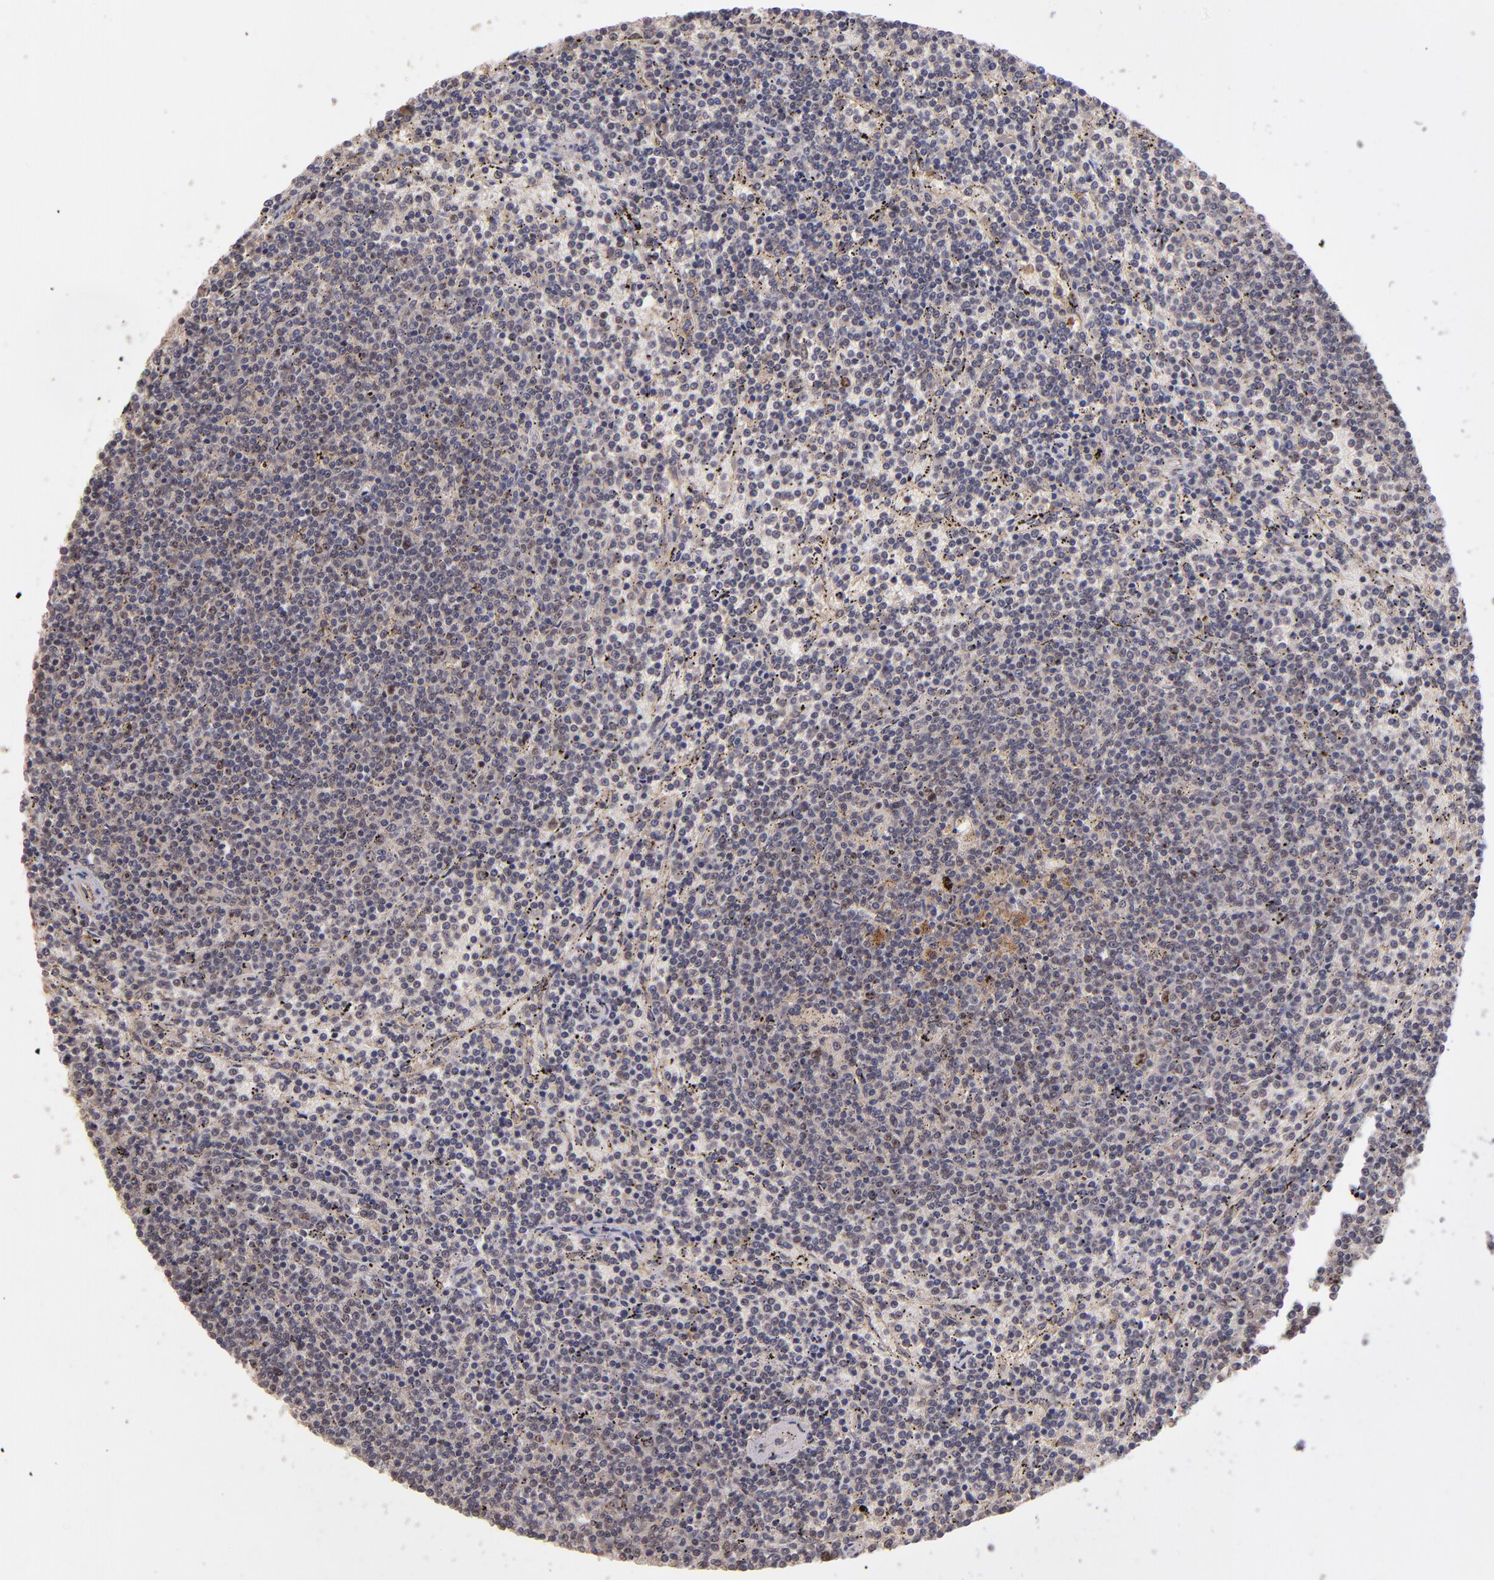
{"staining": {"intensity": "negative", "quantity": "none", "location": "none"}, "tissue": "lymphoma", "cell_type": "Tumor cells", "image_type": "cancer", "snomed": [{"axis": "morphology", "description": "Malignant lymphoma, non-Hodgkin's type, Low grade"}, {"axis": "topography", "description": "Spleen"}], "caption": "DAB immunohistochemical staining of lymphoma displays no significant staining in tumor cells. (DAB (3,3'-diaminobenzidine) immunohistochemistry (IHC) visualized using brightfield microscopy, high magnification).", "gene": "ABHD12B", "patient": {"sex": "female", "age": 50}}